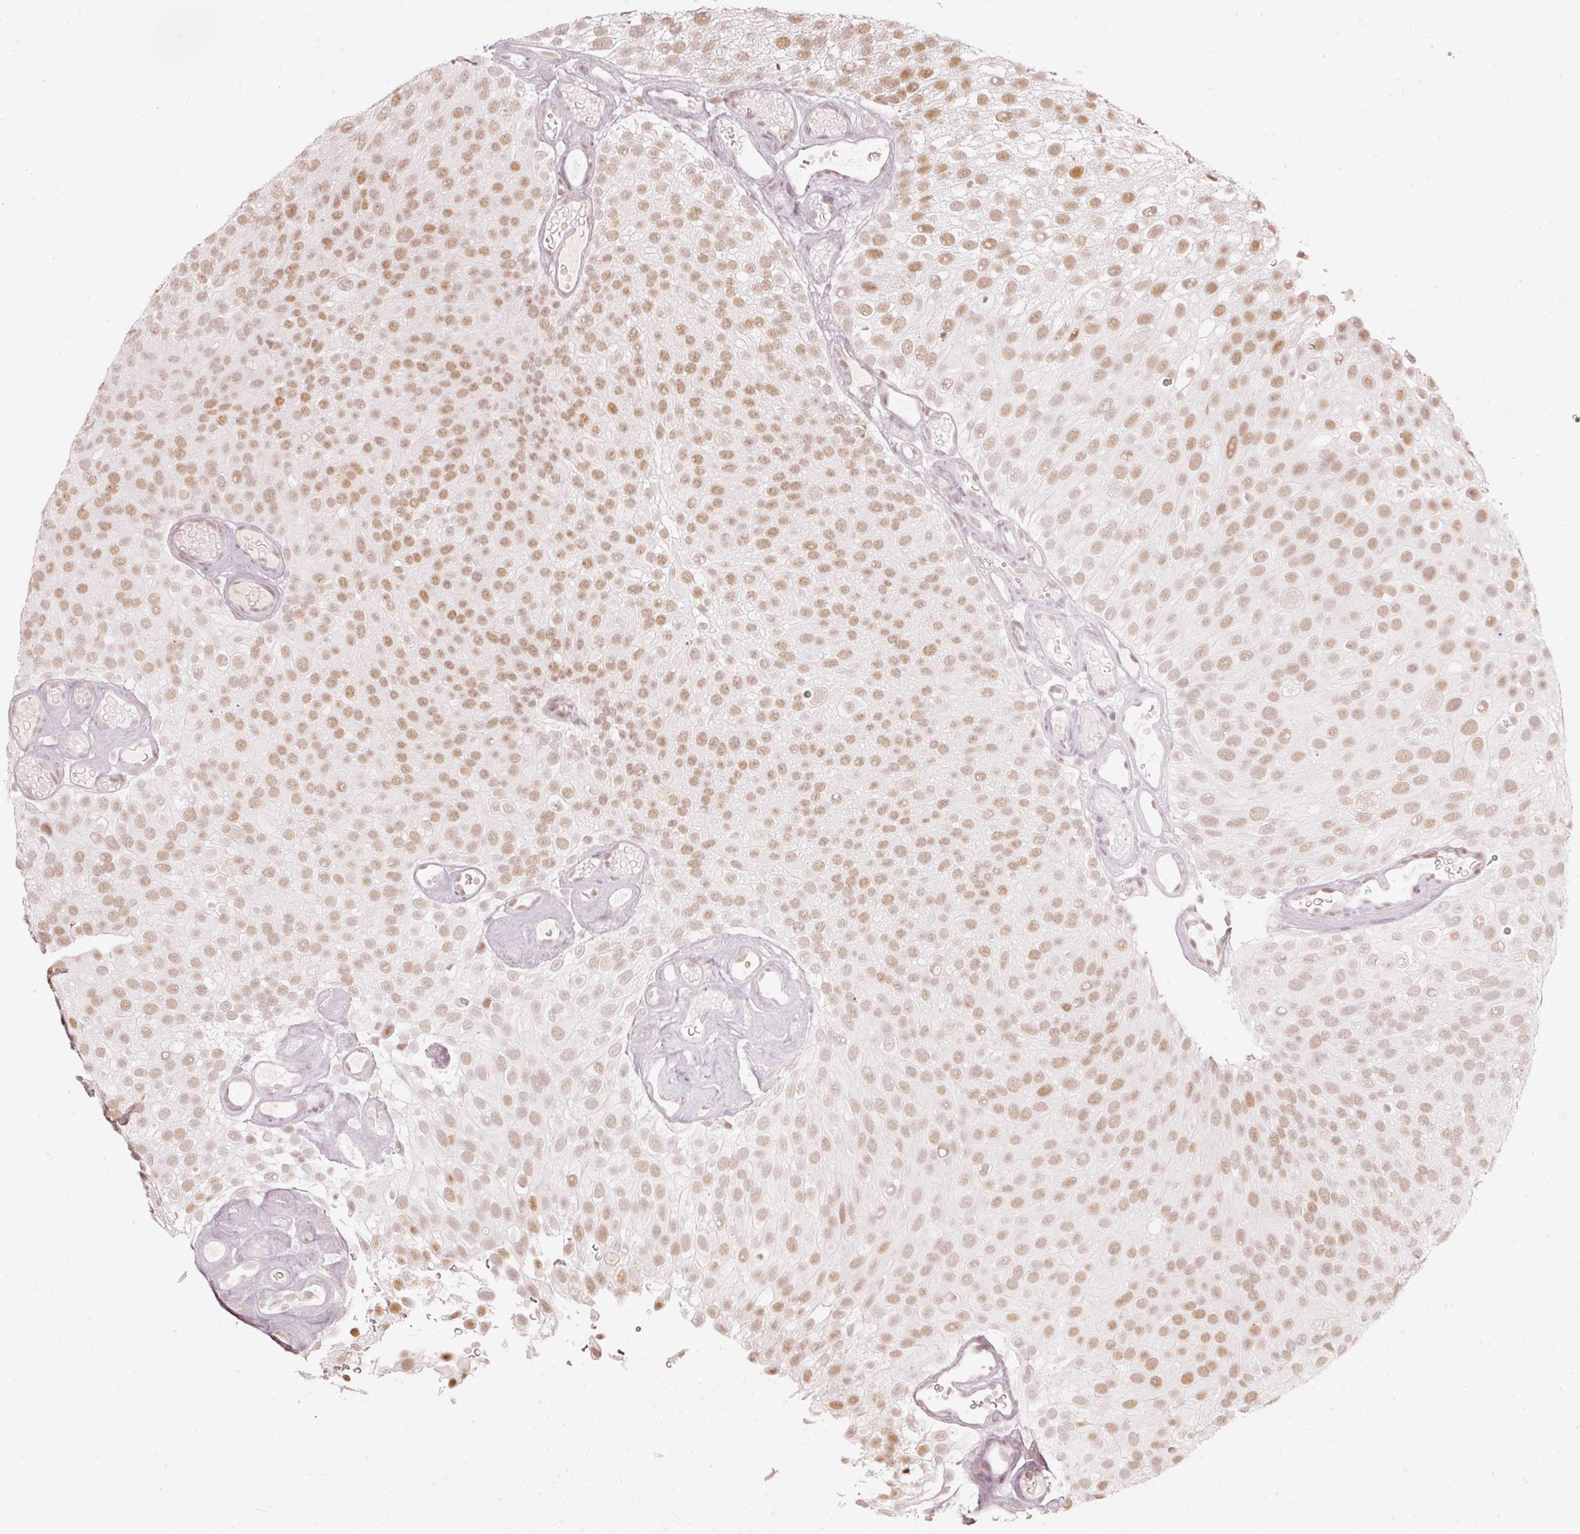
{"staining": {"intensity": "weak", "quantity": ">75%", "location": "nuclear"}, "tissue": "urothelial cancer", "cell_type": "Tumor cells", "image_type": "cancer", "snomed": [{"axis": "morphology", "description": "Urothelial carcinoma, Low grade"}, {"axis": "topography", "description": "Urinary bladder"}], "caption": "IHC histopathology image of neoplastic tissue: human urothelial cancer stained using immunohistochemistry displays low levels of weak protein expression localized specifically in the nuclear of tumor cells, appearing as a nuclear brown color.", "gene": "PPP1R10", "patient": {"sex": "male", "age": 78}}